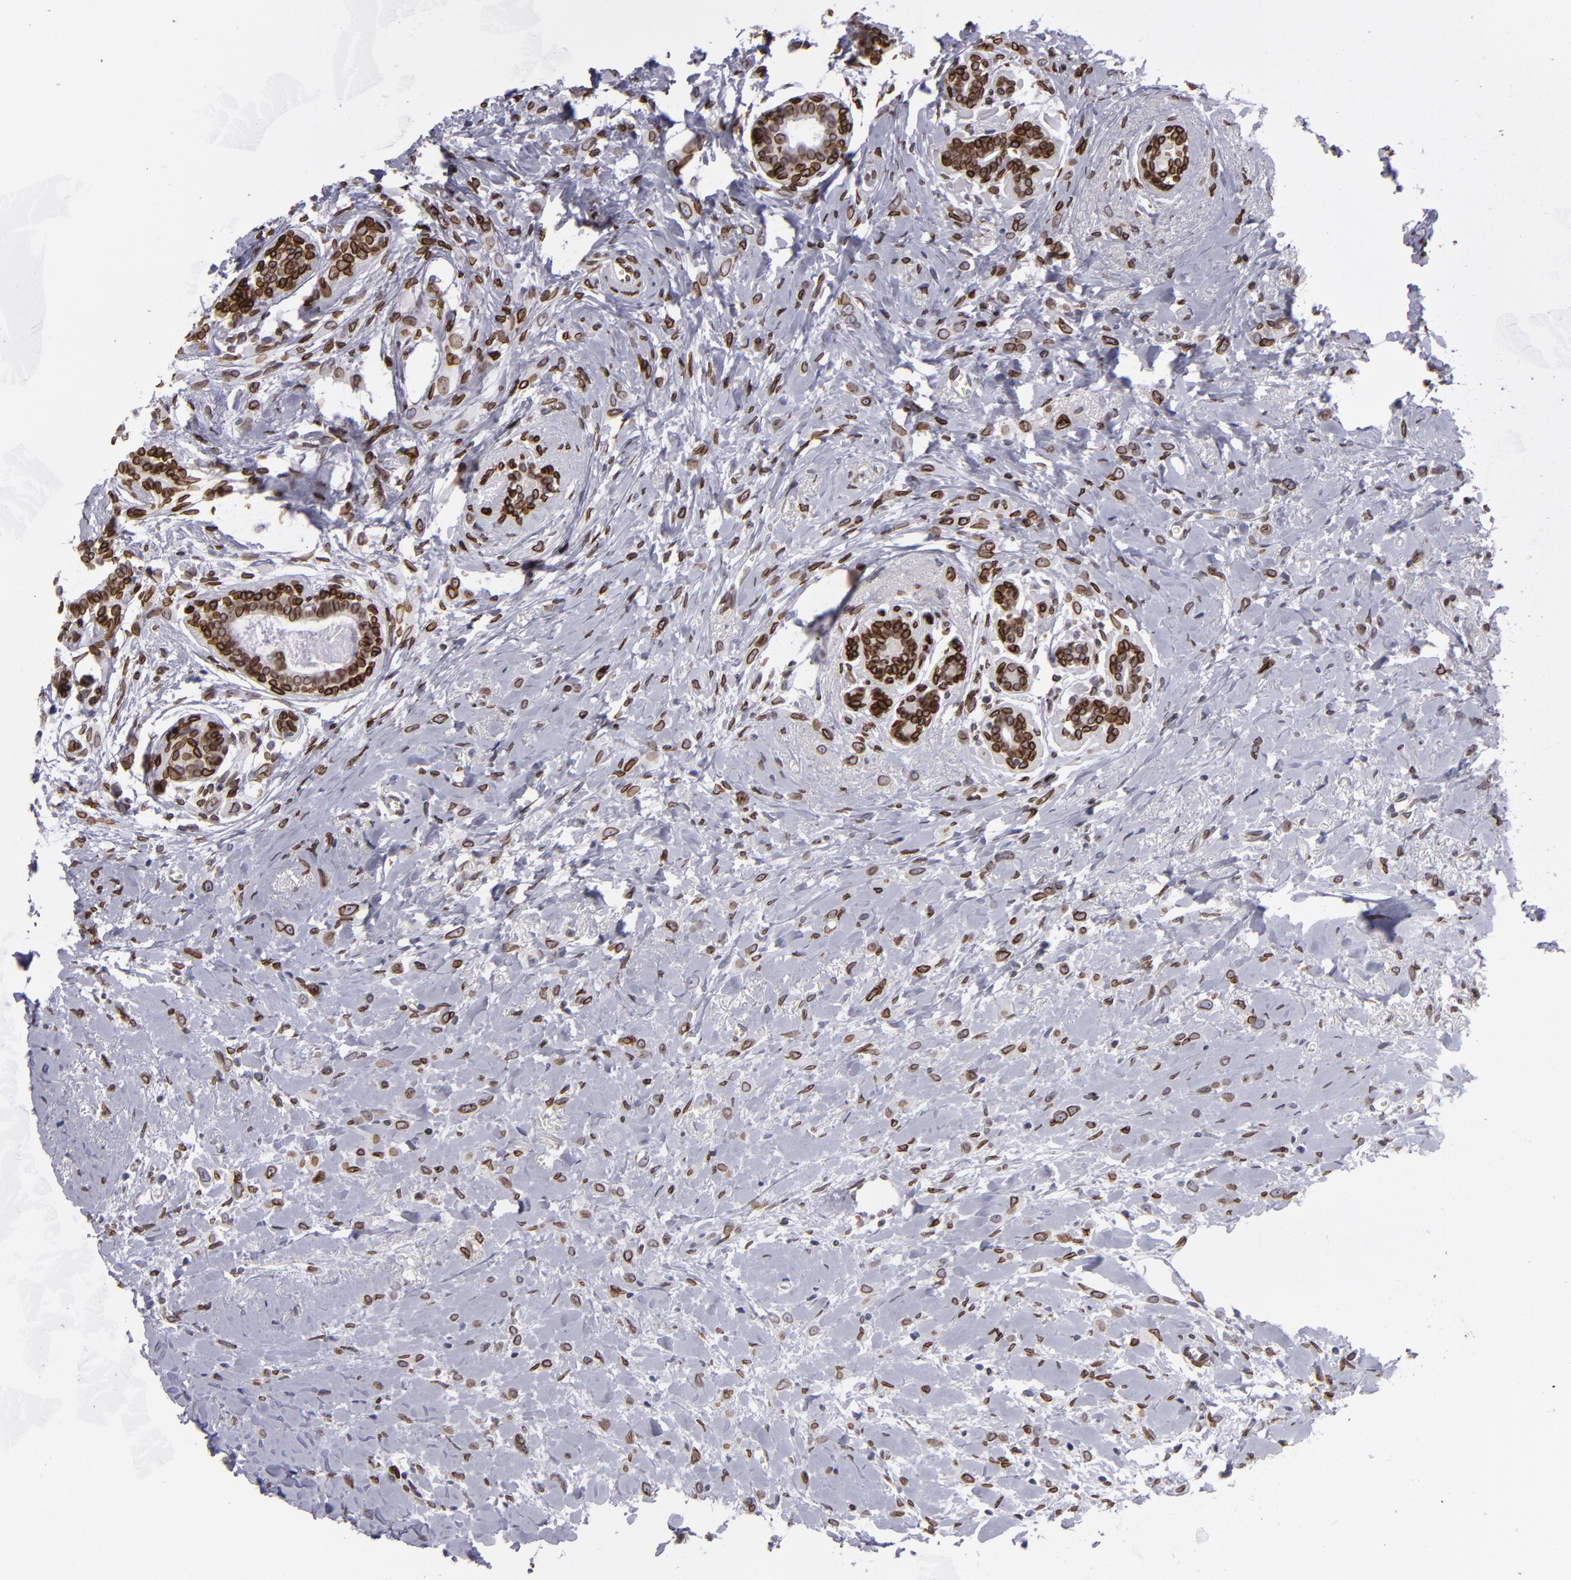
{"staining": {"intensity": "strong", "quantity": ">75%", "location": "nuclear"}, "tissue": "breast cancer", "cell_type": "Tumor cells", "image_type": "cancer", "snomed": [{"axis": "morphology", "description": "Lobular carcinoma"}, {"axis": "topography", "description": "Breast"}], "caption": "Brown immunohistochemical staining in lobular carcinoma (breast) displays strong nuclear expression in approximately >75% of tumor cells. The protein is stained brown, and the nuclei are stained in blue (DAB (3,3'-diaminobenzidine) IHC with brightfield microscopy, high magnification).", "gene": "EMD", "patient": {"sex": "female", "age": 57}}